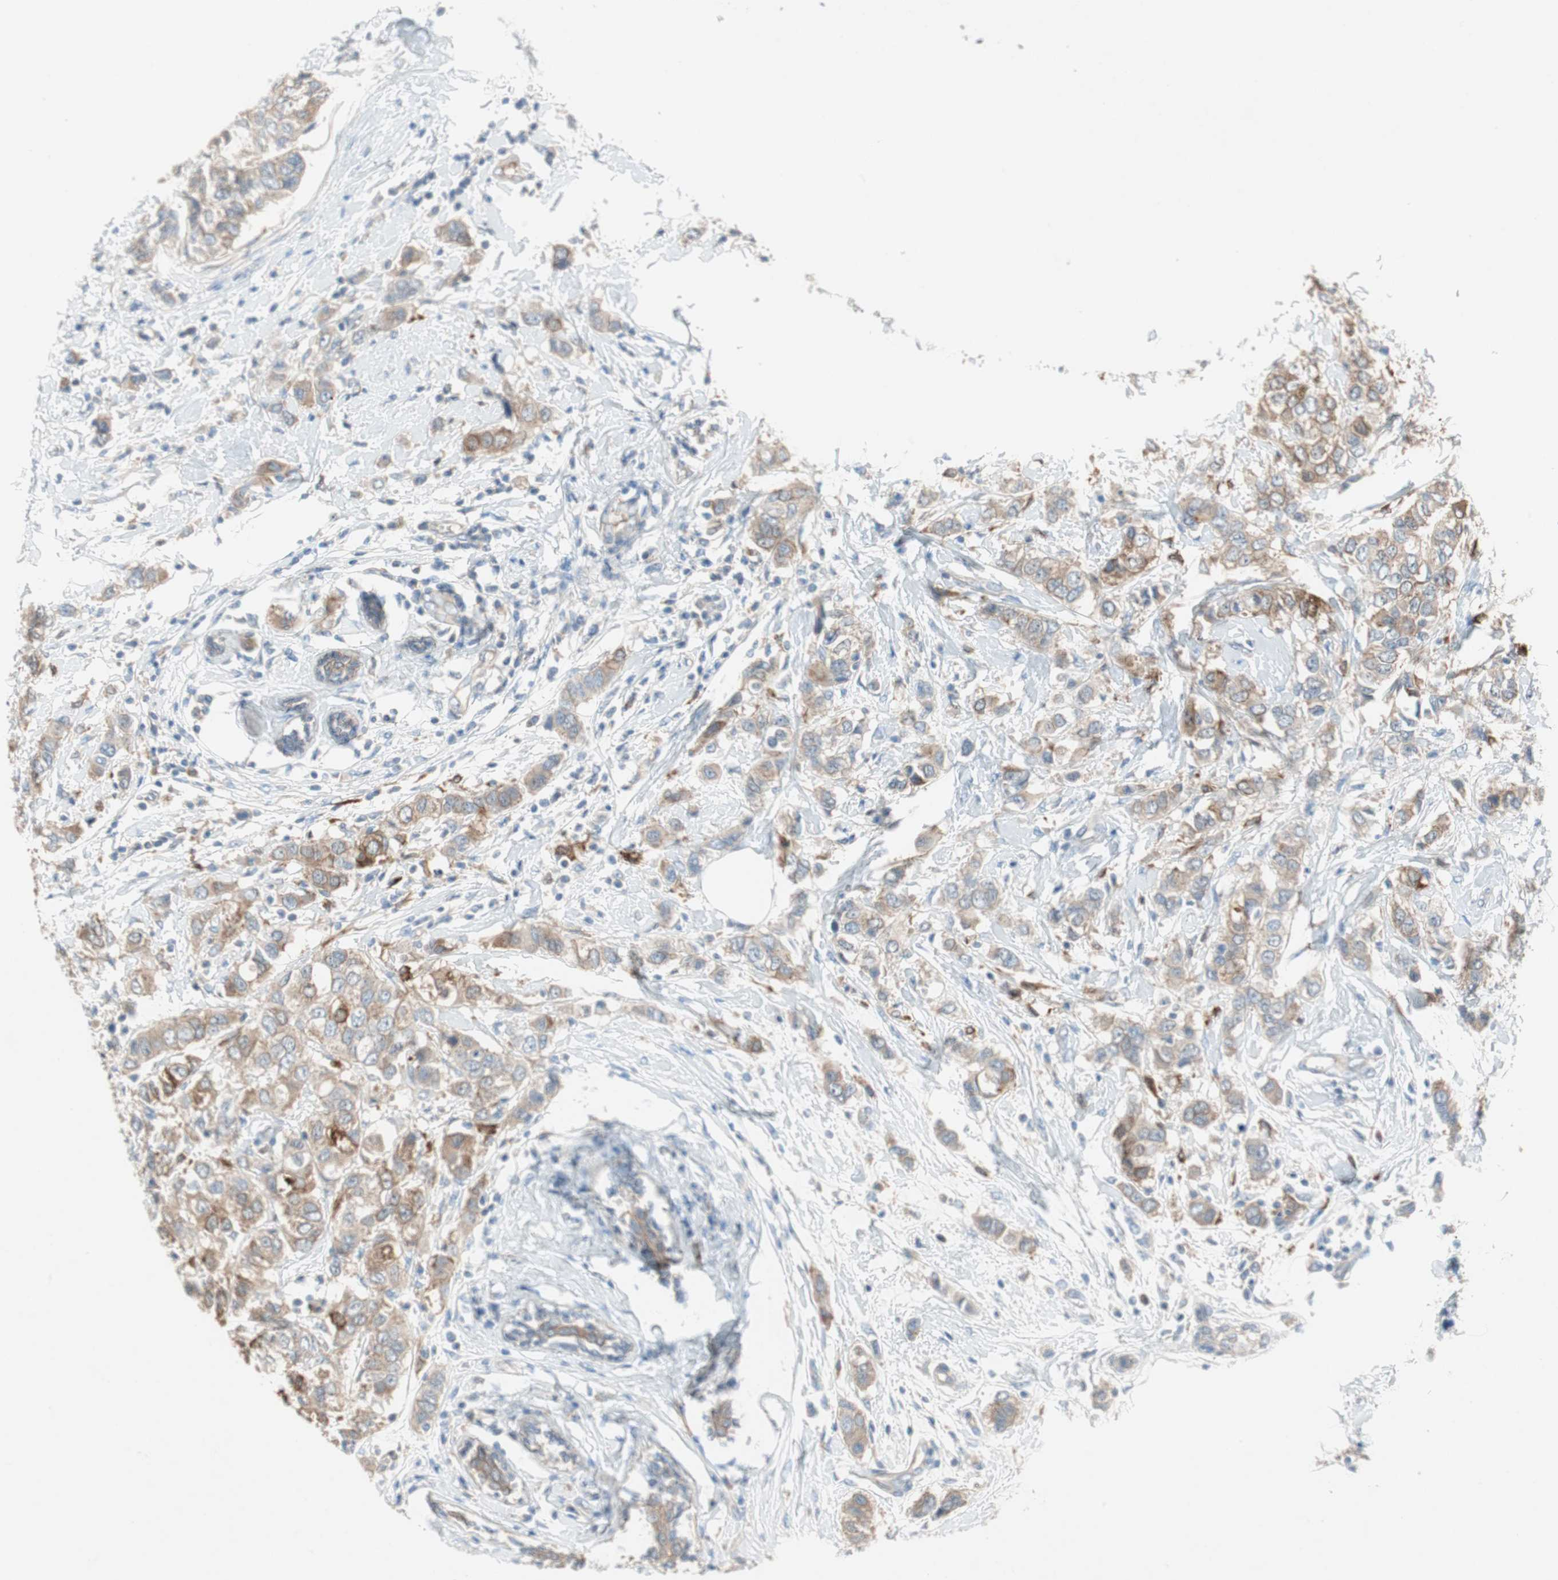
{"staining": {"intensity": "weak", "quantity": "25%-75%", "location": "cytoplasmic/membranous"}, "tissue": "breast cancer", "cell_type": "Tumor cells", "image_type": "cancer", "snomed": [{"axis": "morphology", "description": "Duct carcinoma"}, {"axis": "topography", "description": "Breast"}], "caption": "Breast cancer (invasive ductal carcinoma) stained with a protein marker demonstrates weak staining in tumor cells.", "gene": "GLUL", "patient": {"sex": "female", "age": 50}}